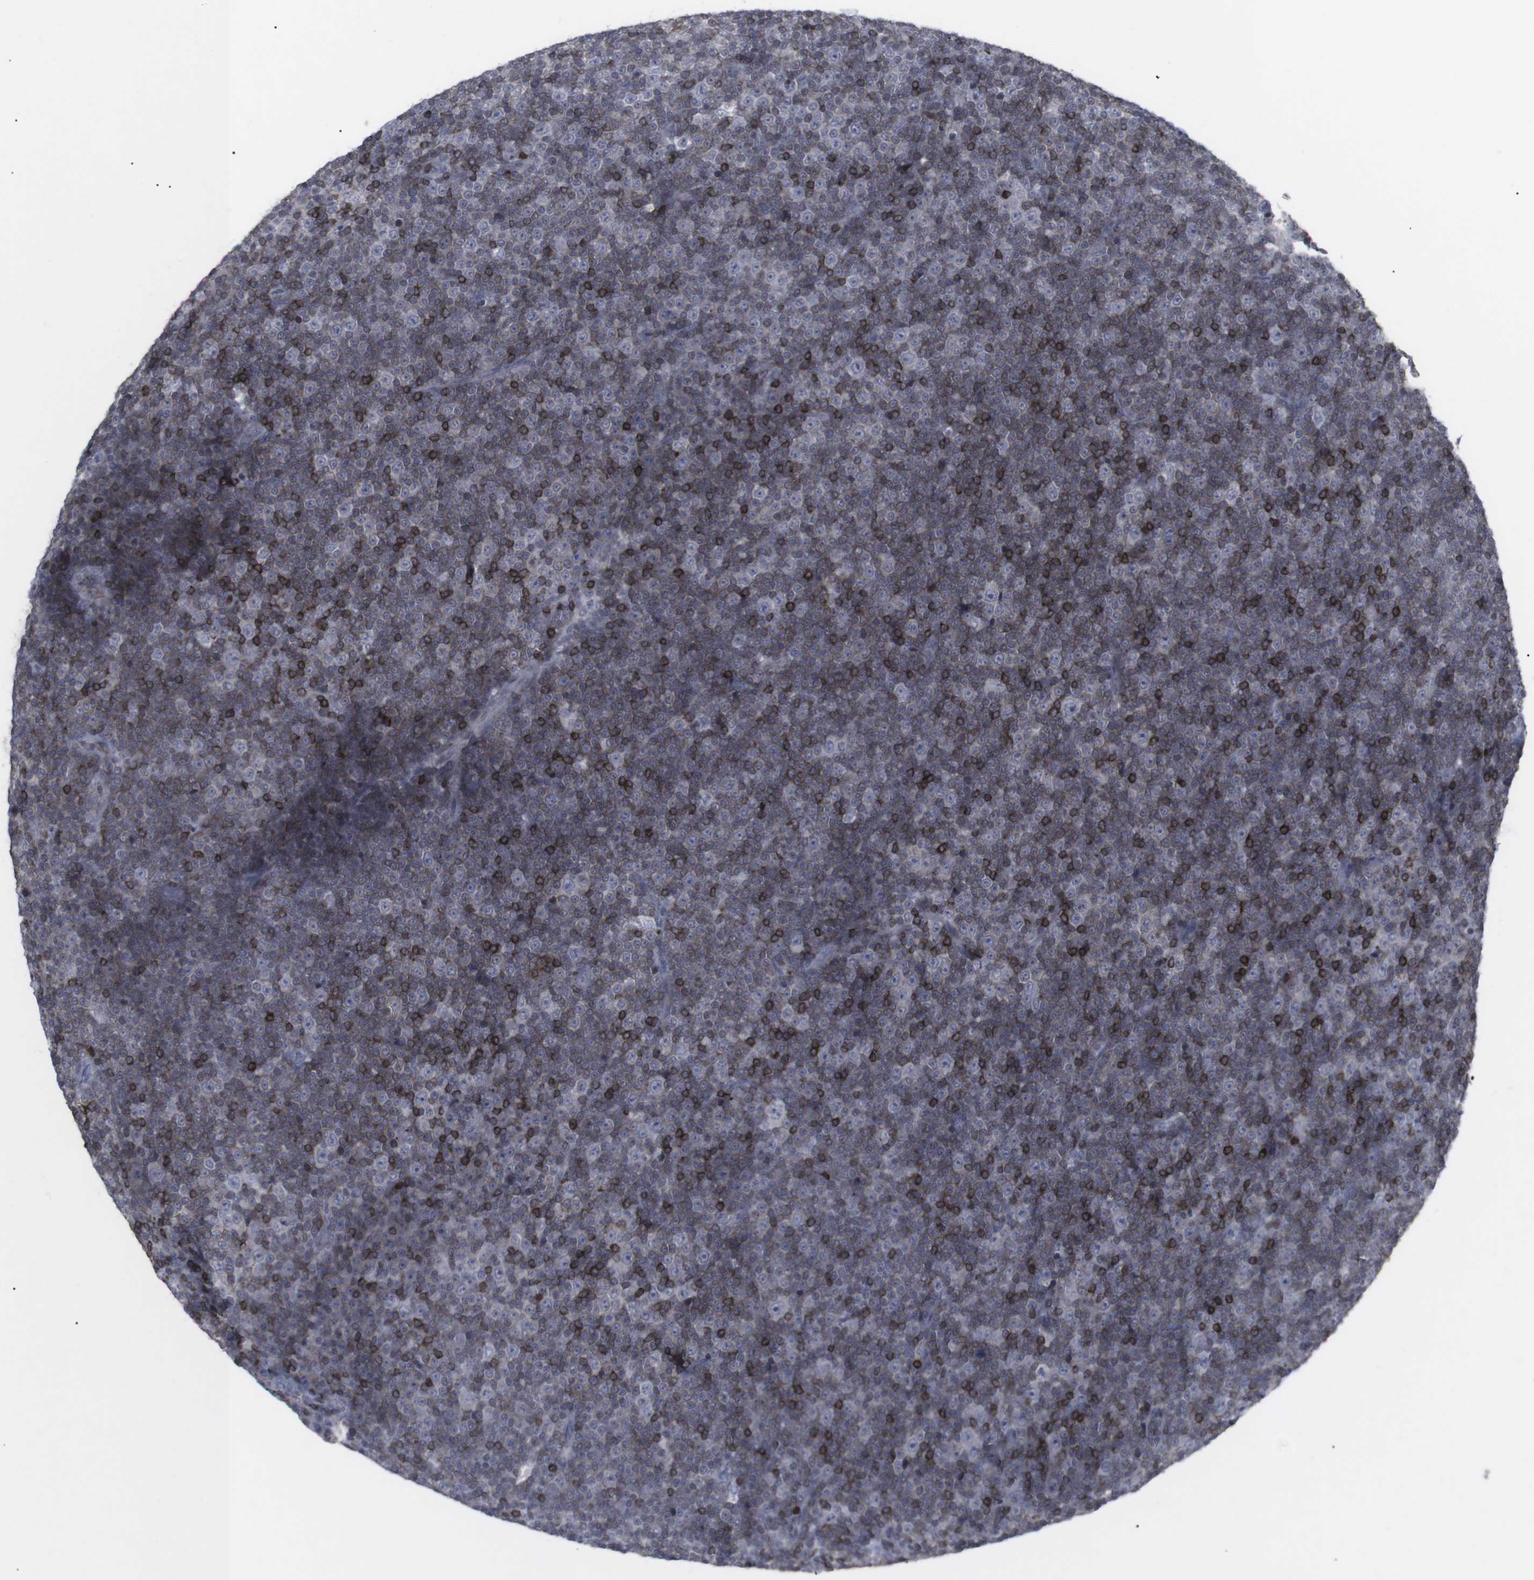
{"staining": {"intensity": "strong", "quantity": "<25%", "location": "cytoplasmic/membranous"}, "tissue": "lymphoma", "cell_type": "Tumor cells", "image_type": "cancer", "snomed": [{"axis": "morphology", "description": "Malignant lymphoma, non-Hodgkin's type, Low grade"}, {"axis": "topography", "description": "Lymph node"}], "caption": "A photomicrograph of human low-grade malignant lymphoma, non-Hodgkin's type stained for a protein demonstrates strong cytoplasmic/membranous brown staining in tumor cells.", "gene": "APOBEC2", "patient": {"sex": "female", "age": 67}}